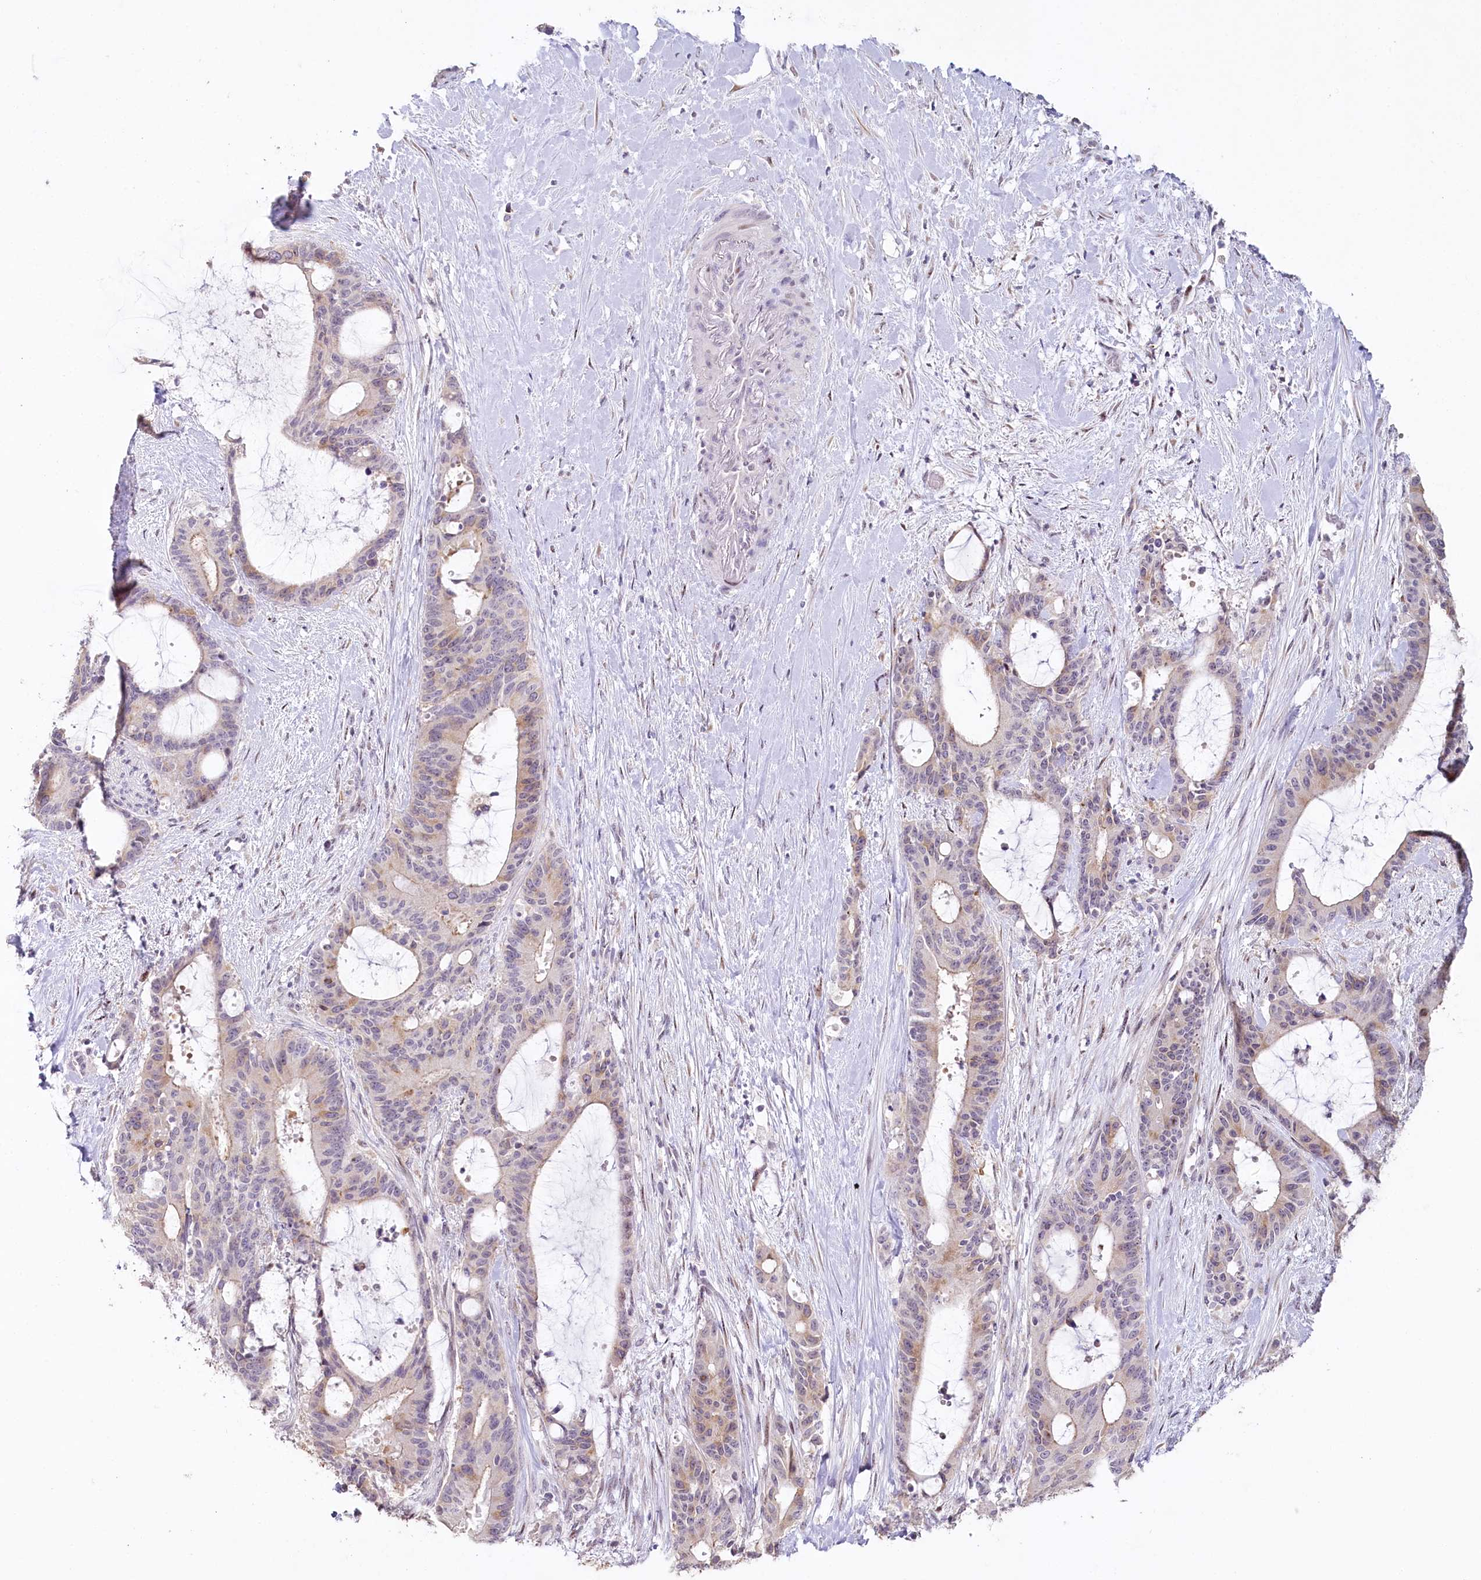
{"staining": {"intensity": "weak", "quantity": "25%-75%", "location": "cytoplasmic/membranous,nuclear"}, "tissue": "liver cancer", "cell_type": "Tumor cells", "image_type": "cancer", "snomed": [{"axis": "morphology", "description": "Normal tissue, NOS"}, {"axis": "morphology", "description": "Cholangiocarcinoma"}, {"axis": "topography", "description": "Liver"}, {"axis": "topography", "description": "Peripheral nerve tissue"}], "caption": "Immunohistochemical staining of human liver cancer (cholangiocarcinoma) demonstrates low levels of weak cytoplasmic/membranous and nuclear staining in approximately 25%-75% of tumor cells. (DAB = brown stain, brightfield microscopy at high magnification).", "gene": "HPD", "patient": {"sex": "female", "age": 73}}